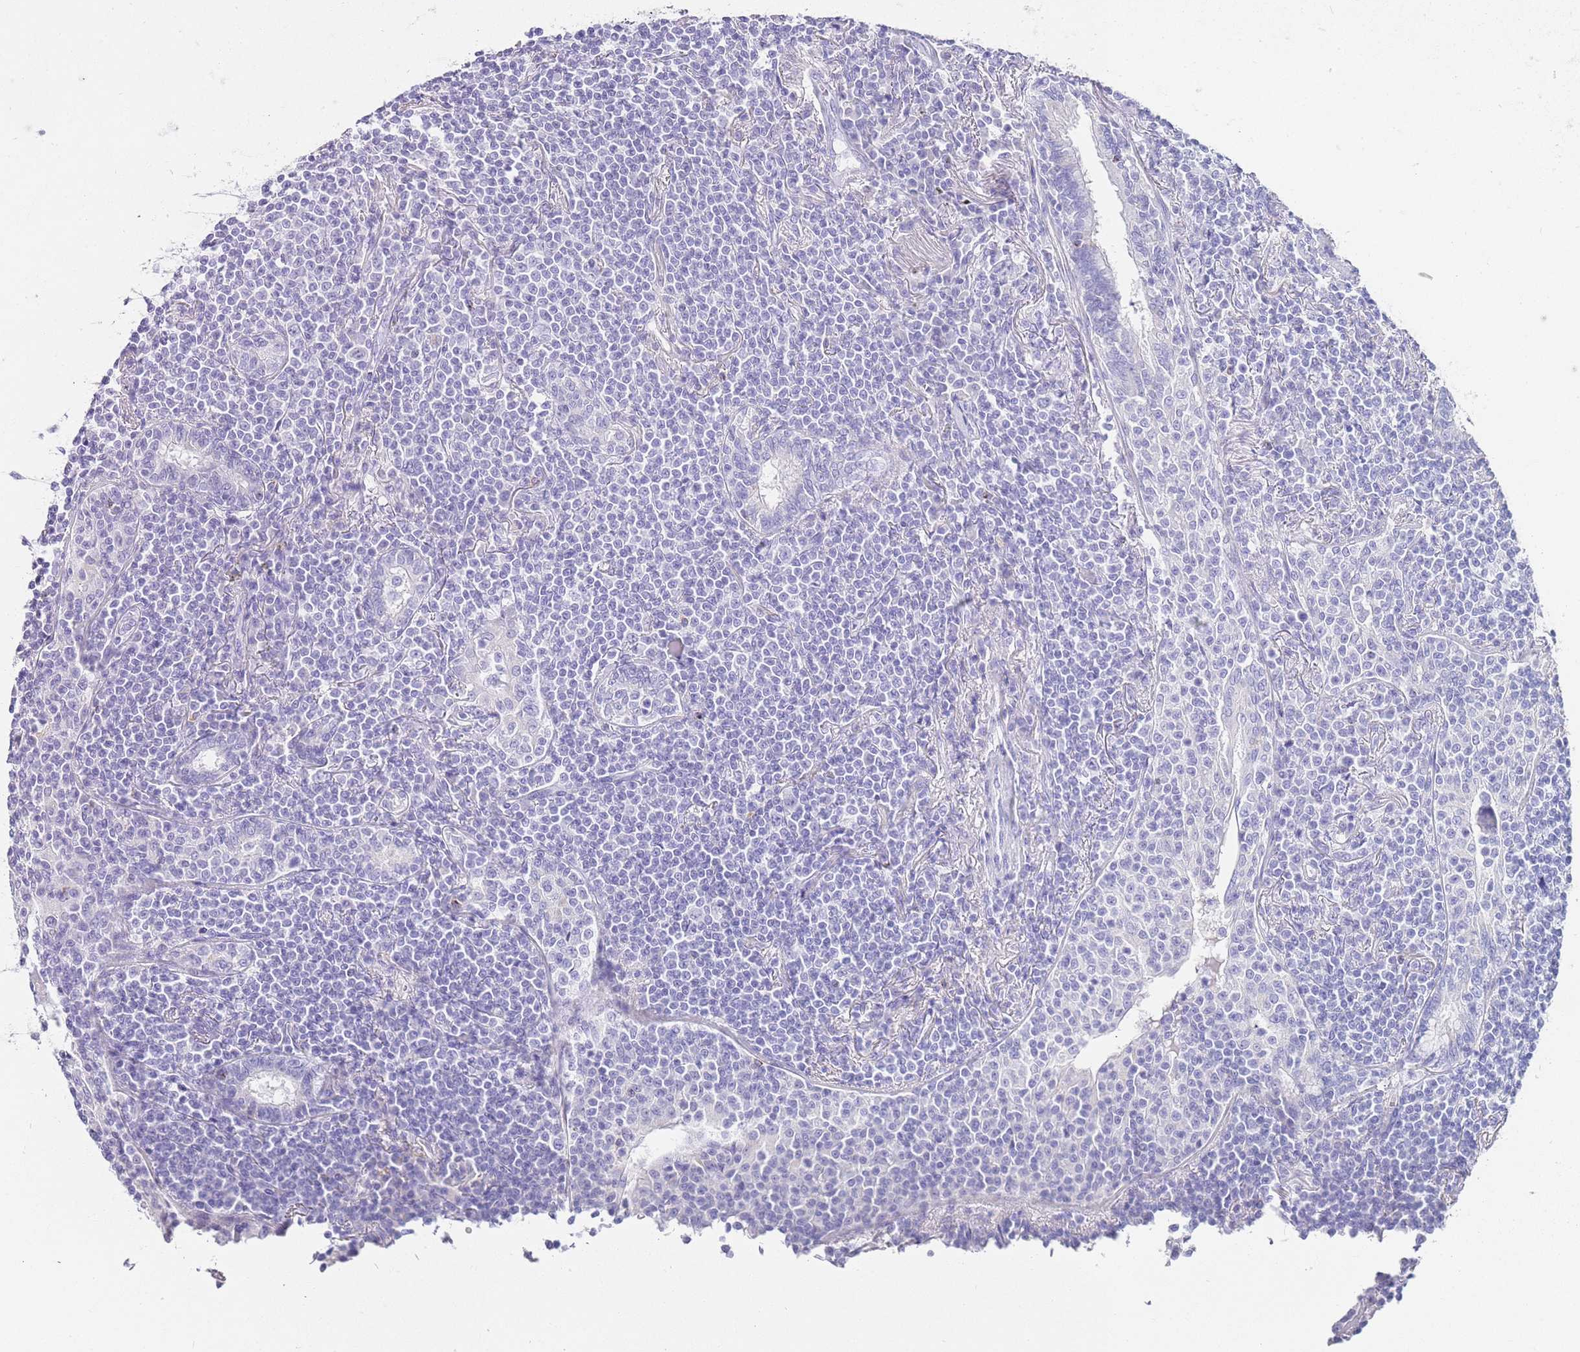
{"staining": {"intensity": "negative", "quantity": "none", "location": "none"}, "tissue": "lymphoma", "cell_type": "Tumor cells", "image_type": "cancer", "snomed": [{"axis": "morphology", "description": "Malignant lymphoma, non-Hodgkin's type, Low grade"}, {"axis": "topography", "description": "Lung"}], "caption": "Immunohistochemistry (IHC) photomicrograph of neoplastic tissue: human lymphoma stained with DAB (3,3'-diaminobenzidine) demonstrates no significant protein positivity in tumor cells.", "gene": "DPP4", "patient": {"sex": "female", "age": 71}}